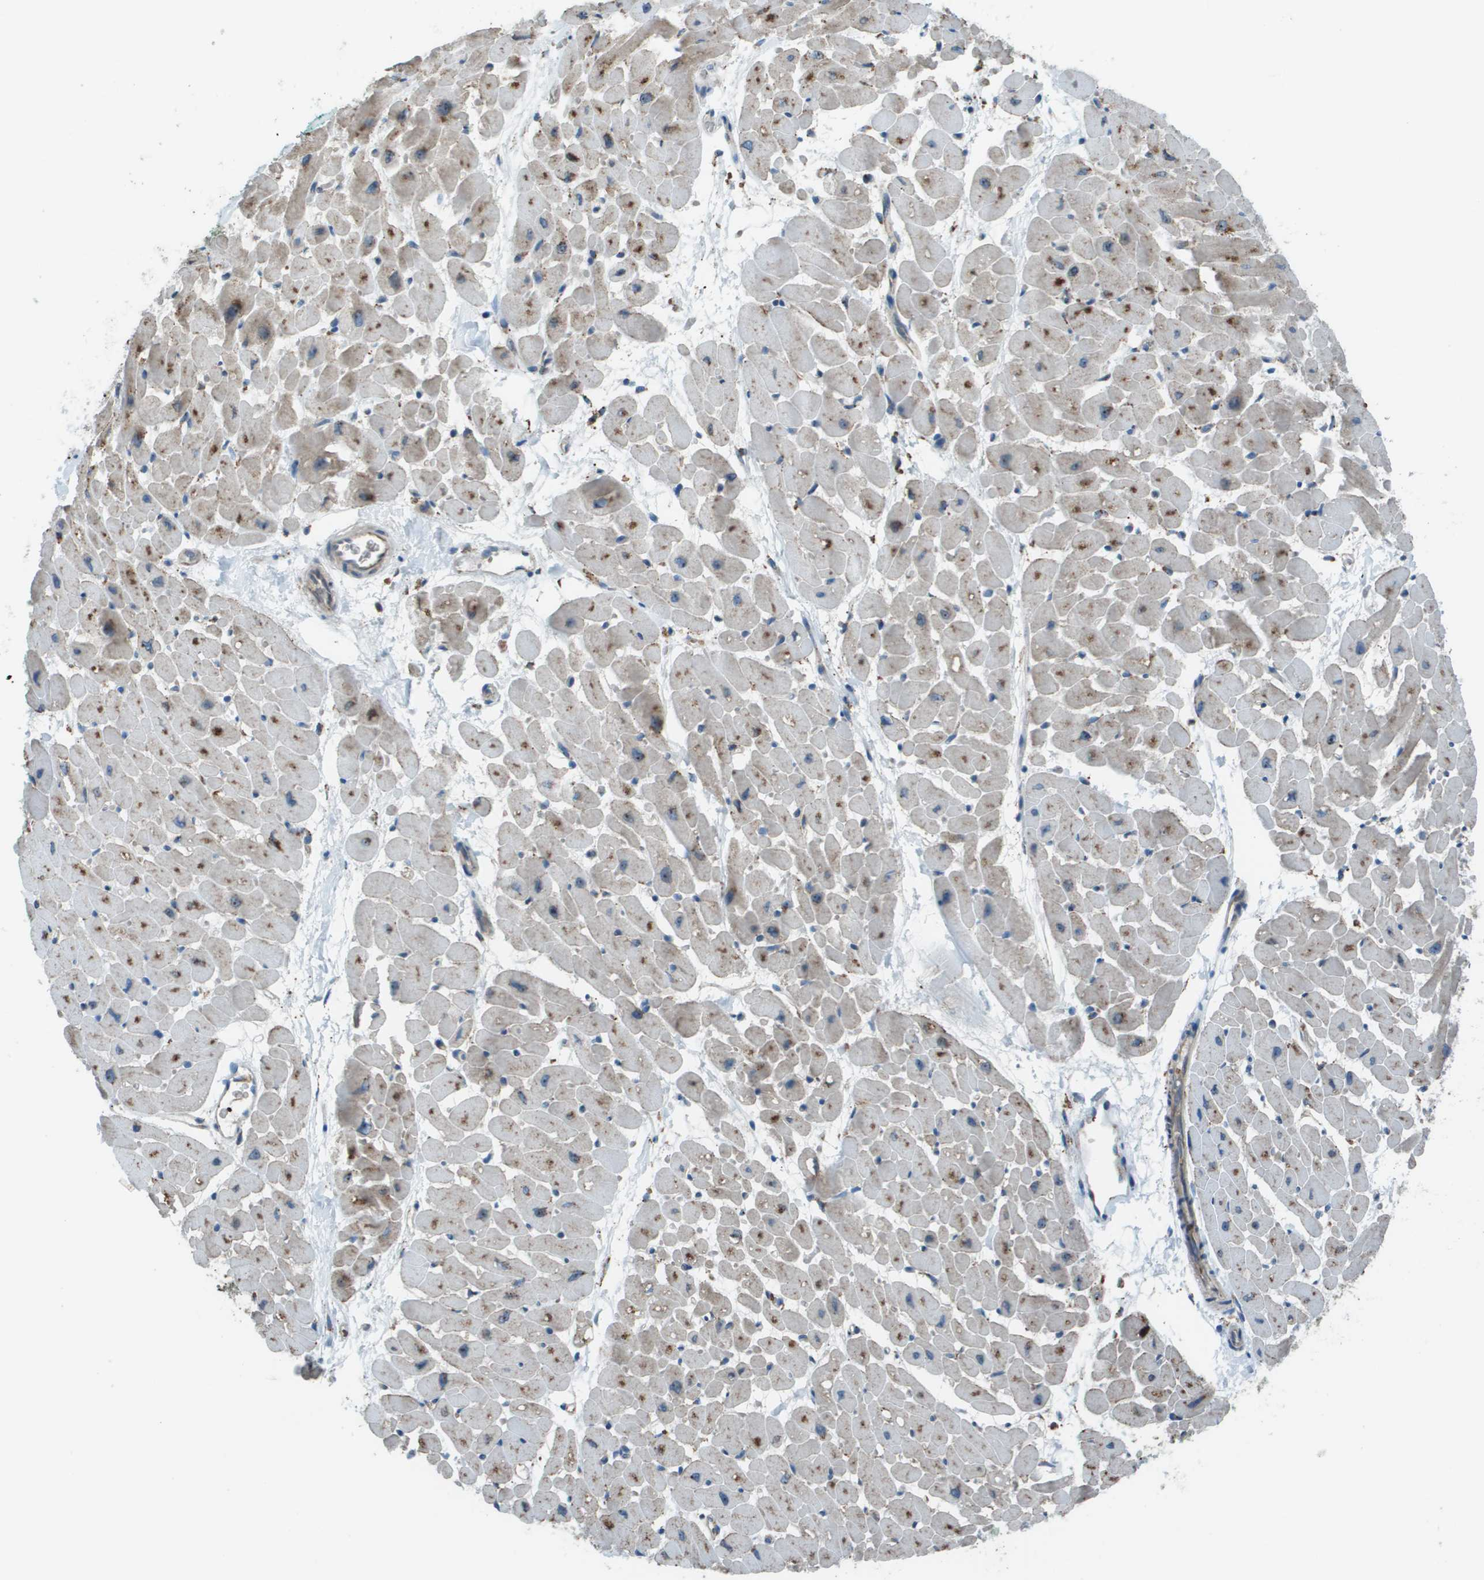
{"staining": {"intensity": "moderate", "quantity": "25%-75%", "location": "cytoplasmic/membranous"}, "tissue": "heart muscle", "cell_type": "Cardiomyocytes", "image_type": "normal", "snomed": [{"axis": "morphology", "description": "Normal tissue, NOS"}, {"axis": "topography", "description": "Heart"}], "caption": "Immunohistochemical staining of benign heart muscle displays moderate cytoplasmic/membranous protein expression in about 25%-75% of cardiomyocytes.", "gene": "UTS2", "patient": {"sex": "male", "age": 45}}